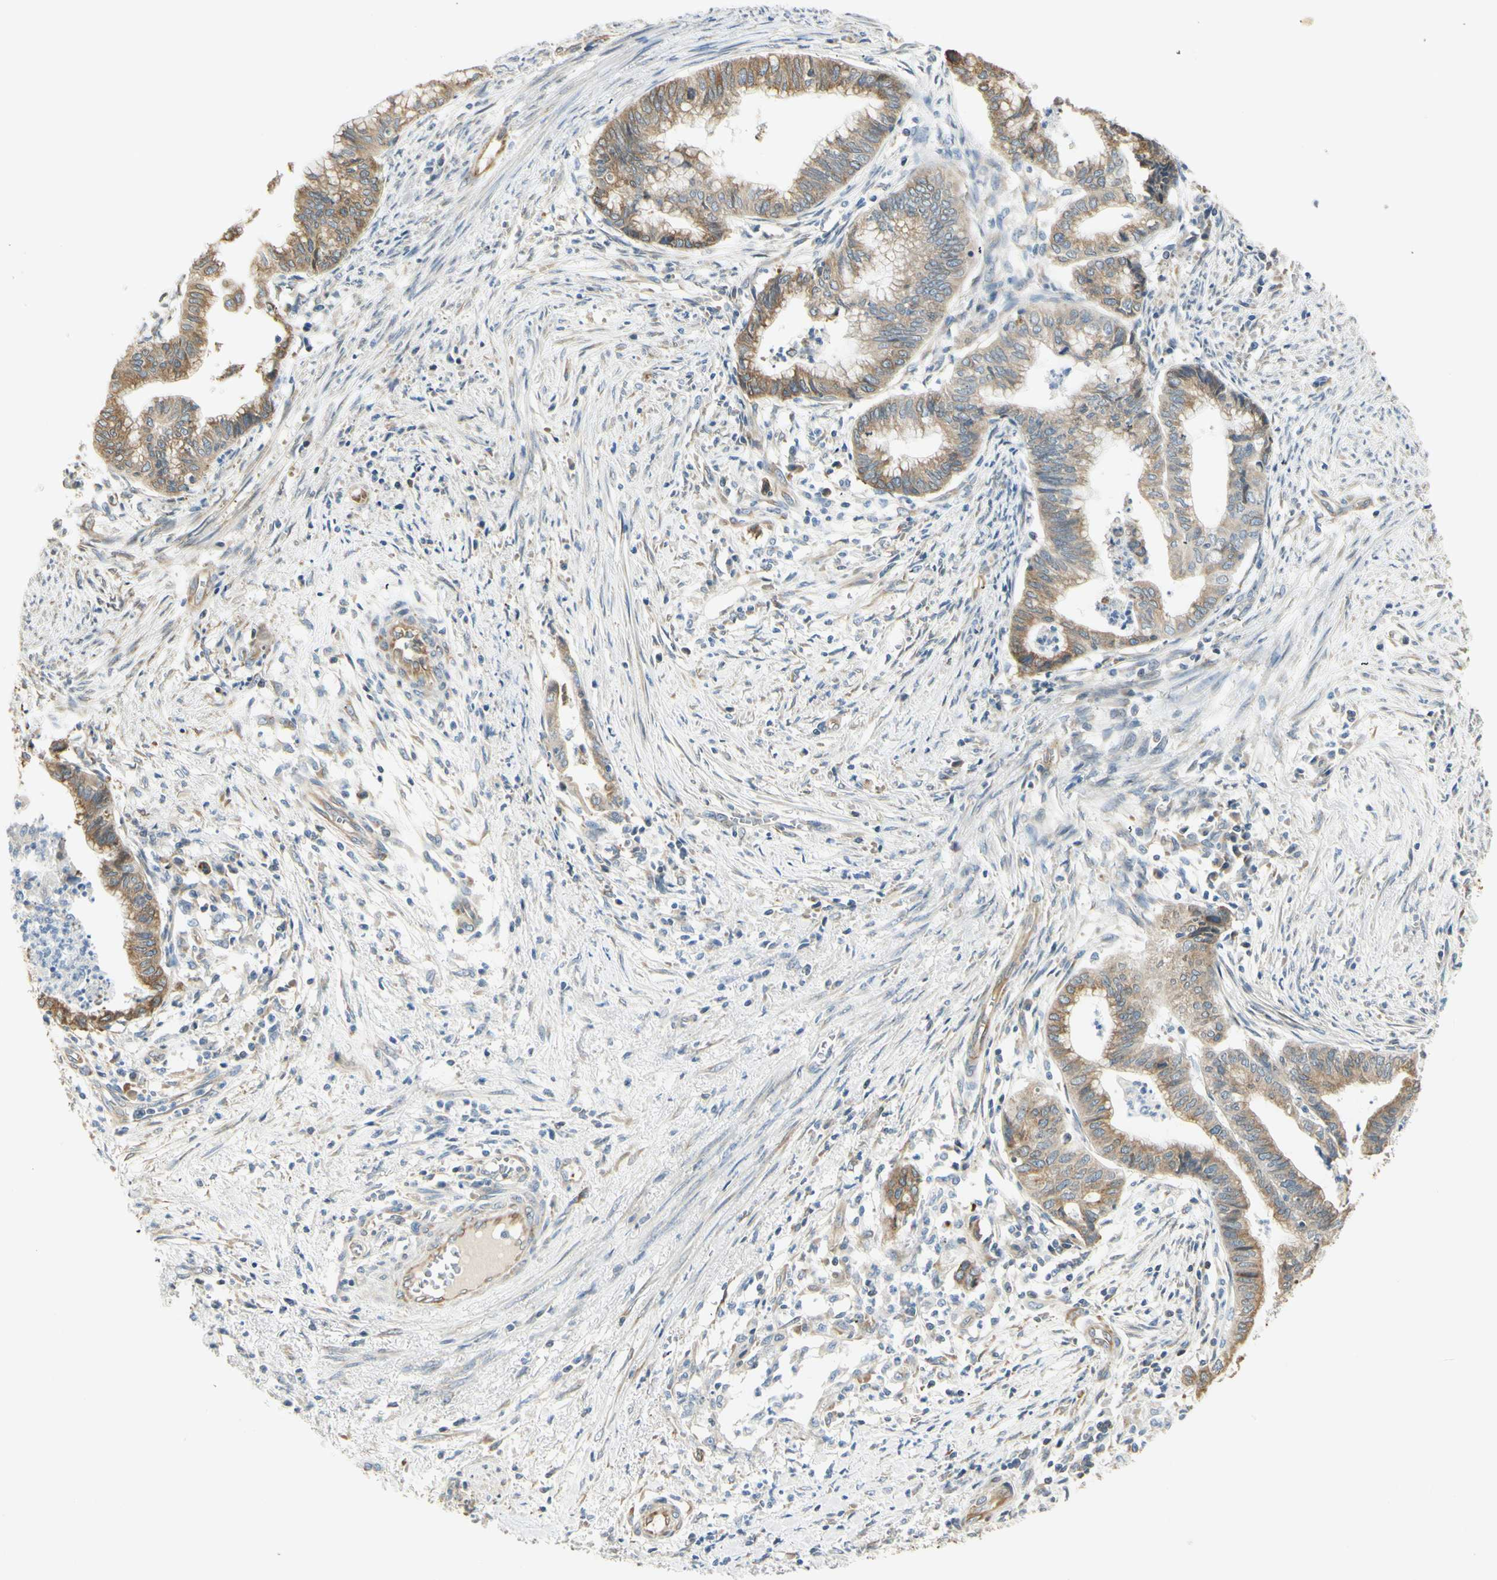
{"staining": {"intensity": "moderate", "quantity": "25%-75%", "location": "cytoplasmic/membranous"}, "tissue": "endometrial cancer", "cell_type": "Tumor cells", "image_type": "cancer", "snomed": [{"axis": "morphology", "description": "Necrosis, NOS"}, {"axis": "morphology", "description": "Adenocarcinoma, NOS"}, {"axis": "topography", "description": "Endometrium"}], "caption": "IHC of endometrial cancer exhibits medium levels of moderate cytoplasmic/membranous staining in about 25%-75% of tumor cells.", "gene": "IGDCC4", "patient": {"sex": "female", "age": 79}}